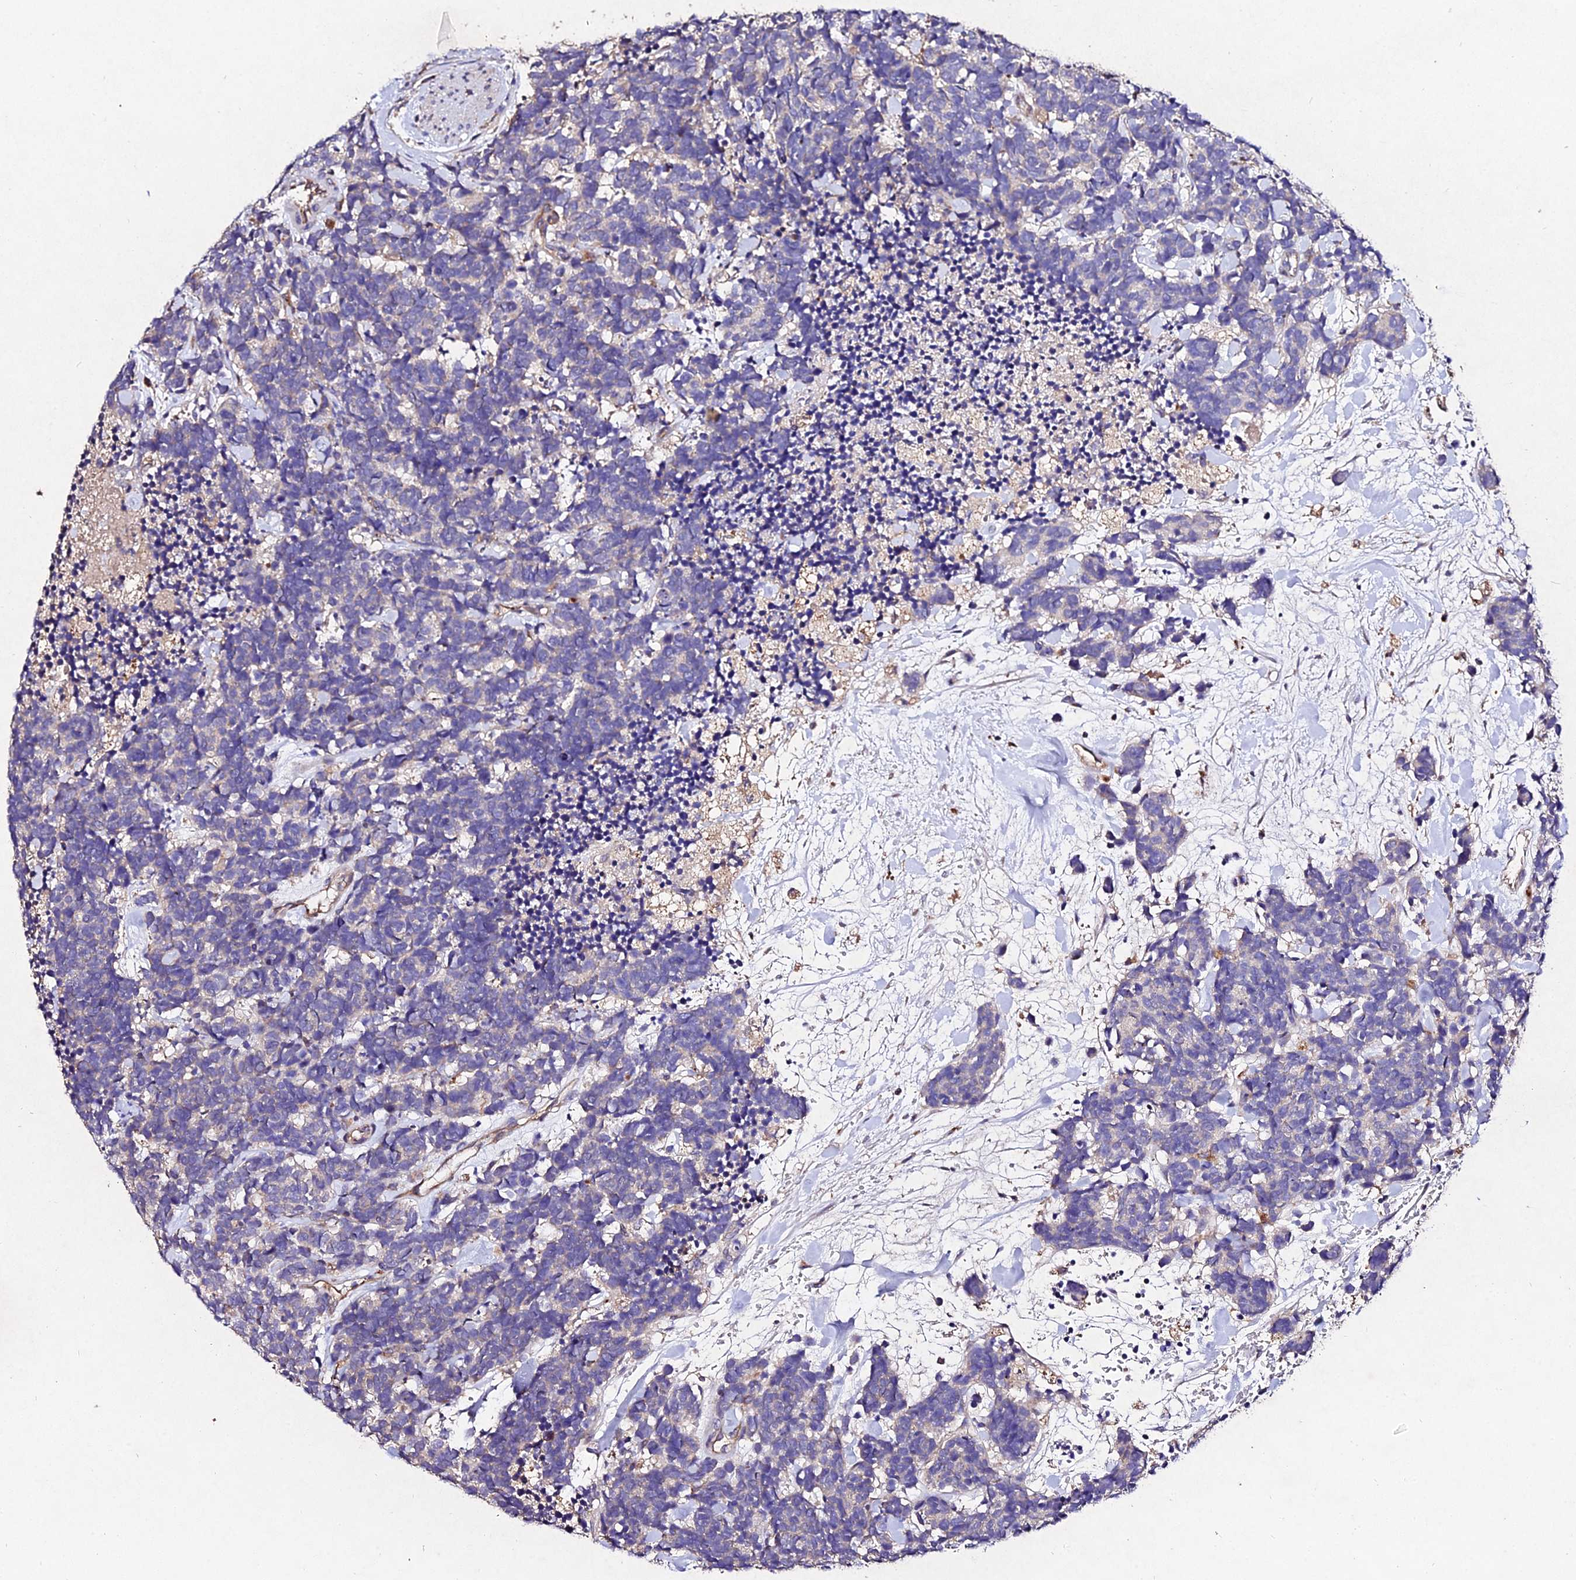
{"staining": {"intensity": "negative", "quantity": "none", "location": "none"}, "tissue": "carcinoid", "cell_type": "Tumor cells", "image_type": "cancer", "snomed": [{"axis": "morphology", "description": "Carcinoma, NOS"}, {"axis": "morphology", "description": "Carcinoid, malignant, NOS"}, {"axis": "topography", "description": "Prostate"}], "caption": "Immunohistochemical staining of carcinoid (malignant) displays no significant positivity in tumor cells.", "gene": "AP3M2", "patient": {"sex": "male", "age": 57}}